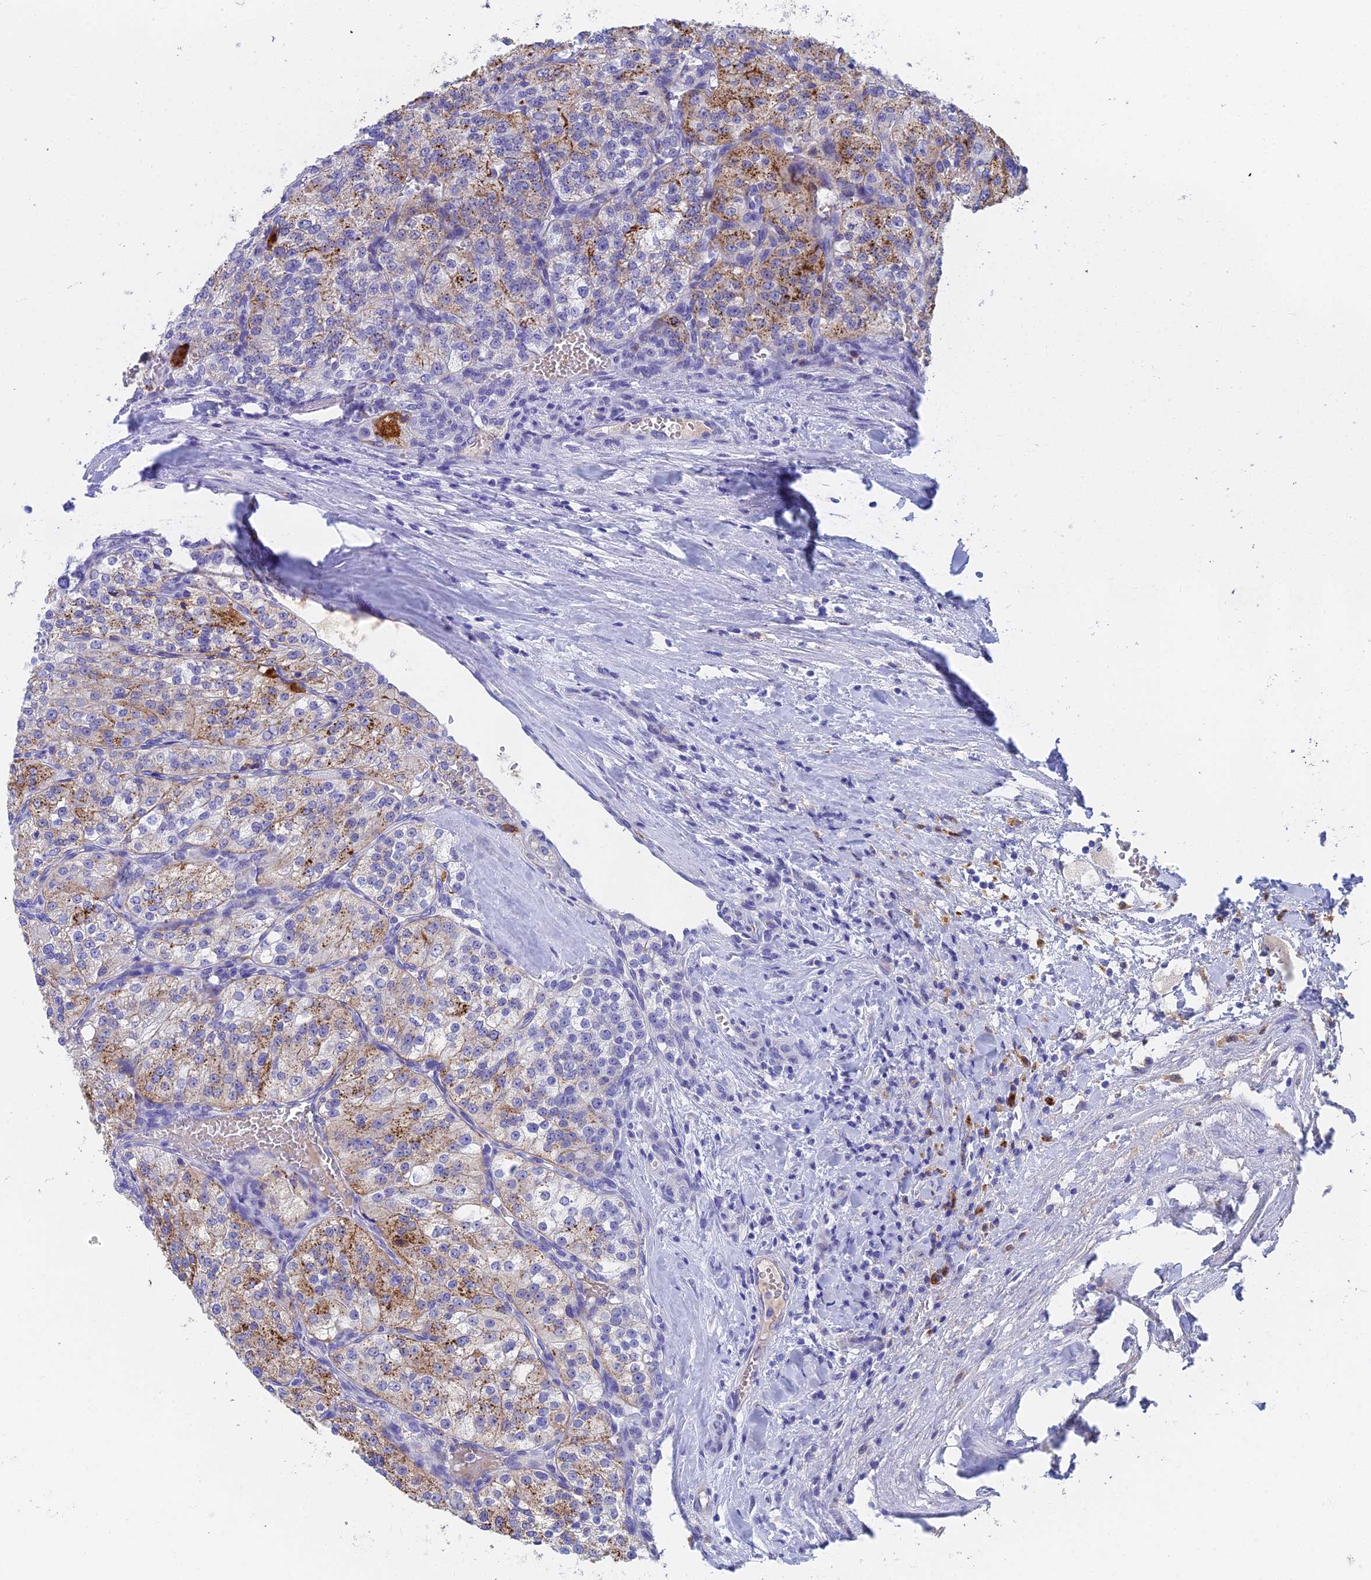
{"staining": {"intensity": "moderate", "quantity": "25%-75%", "location": "cytoplasmic/membranous"}, "tissue": "renal cancer", "cell_type": "Tumor cells", "image_type": "cancer", "snomed": [{"axis": "morphology", "description": "Adenocarcinoma, NOS"}, {"axis": "topography", "description": "Kidney"}], "caption": "A histopathology image showing moderate cytoplasmic/membranous expression in about 25%-75% of tumor cells in adenocarcinoma (renal), as visualized by brown immunohistochemical staining.", "gene": "ADAMTS13", "patient": {"sex": "female", "age": 63}}